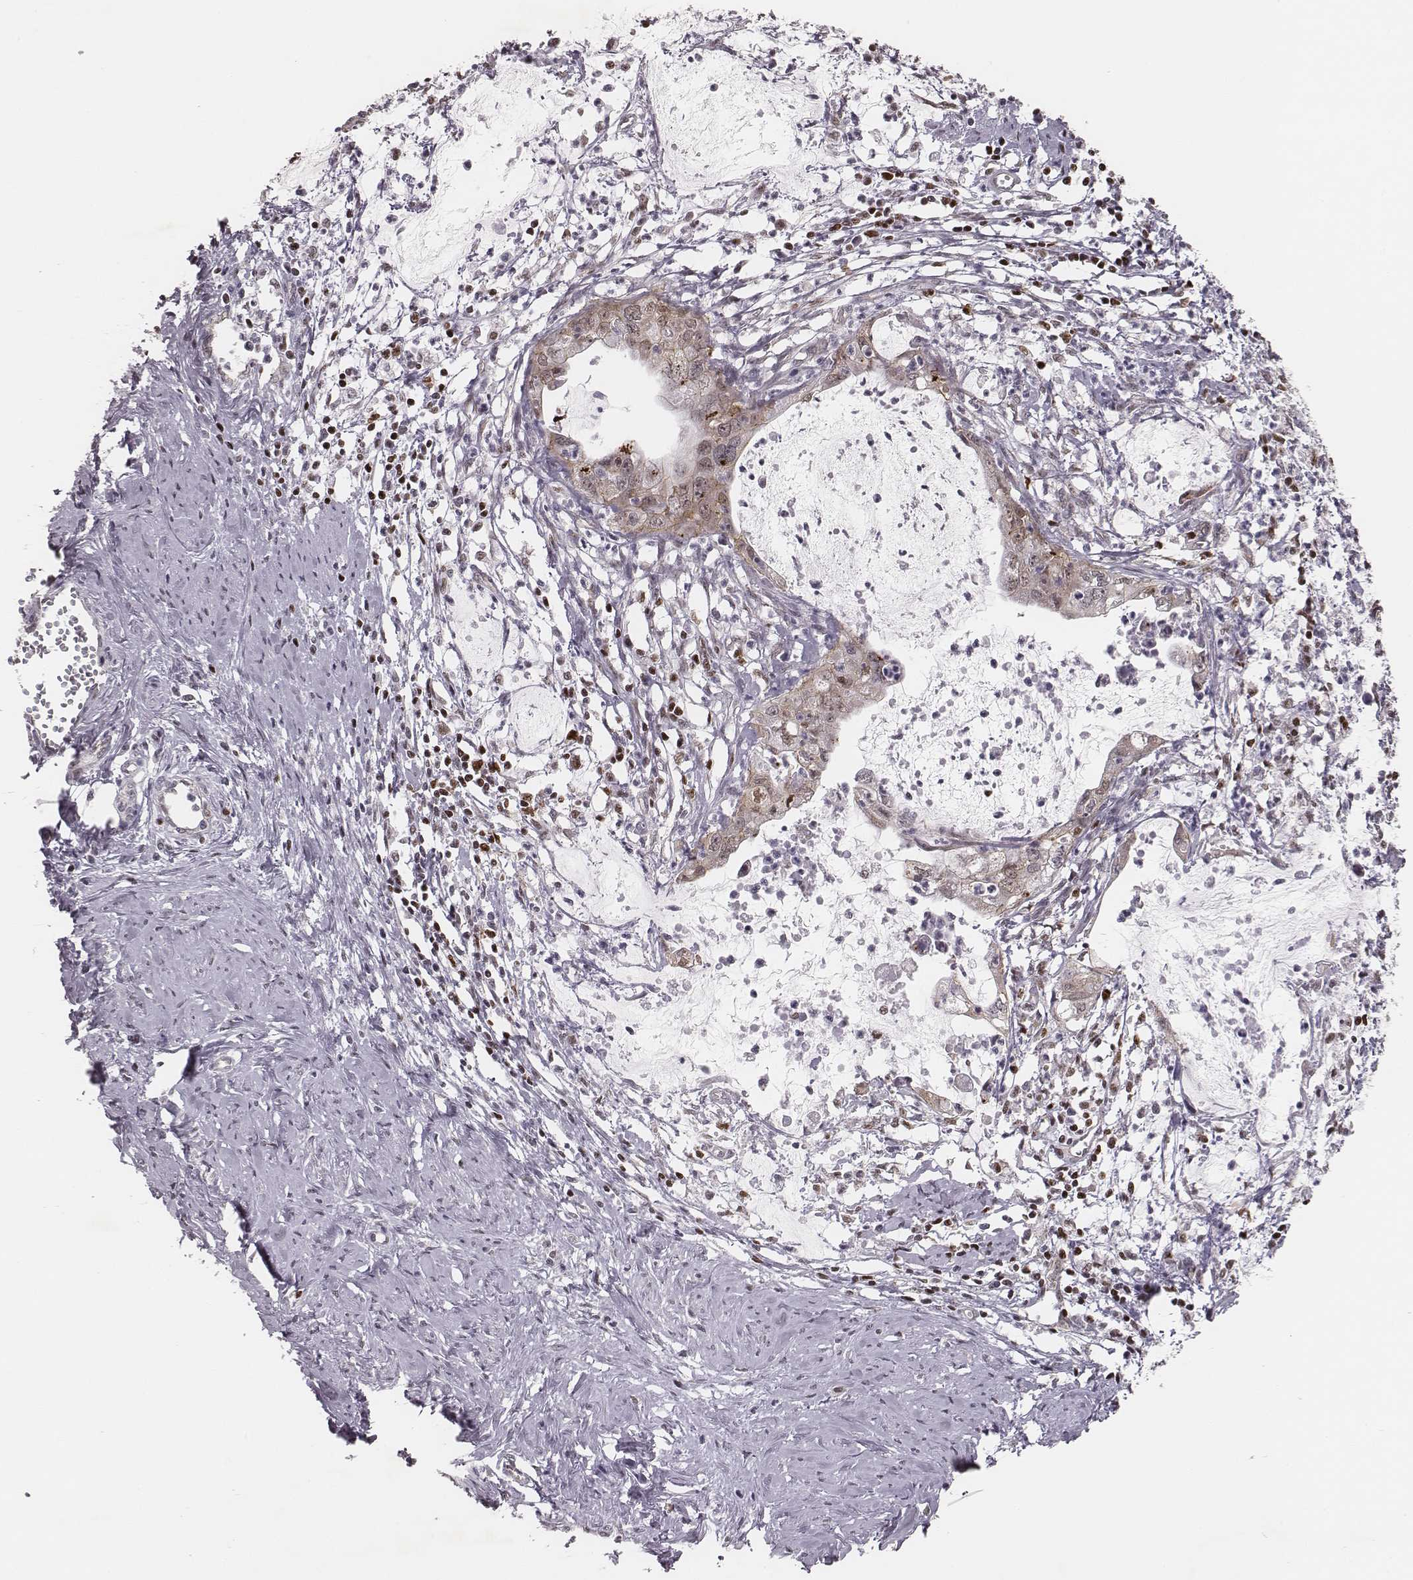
{"staining": {"intensity": "weak", "quantity": "25%-75%", "location": "cytoplasmic/membranous"}, "tissue": "cervical cancer", "cell_type": "Tumor cells", "image_type": "cancer", "snomed": [{"axis": "morphology", "description": "Normal tissue, NOS"}, {"axis": "morphology", "description": "Adenocarcinoma, NOS"}, {"axis": "topography", "description": "Cervix"}], "caption": "The photomicrograph displays immunohistochemical staining of cervical cancer (adenocarcinoma). There is weak cytoplasmic/membranous staining is seen in approximately 25%-75% of tumor cells.", "gene": "WDR59", "patient": {"sex": "female", "age": 38}}